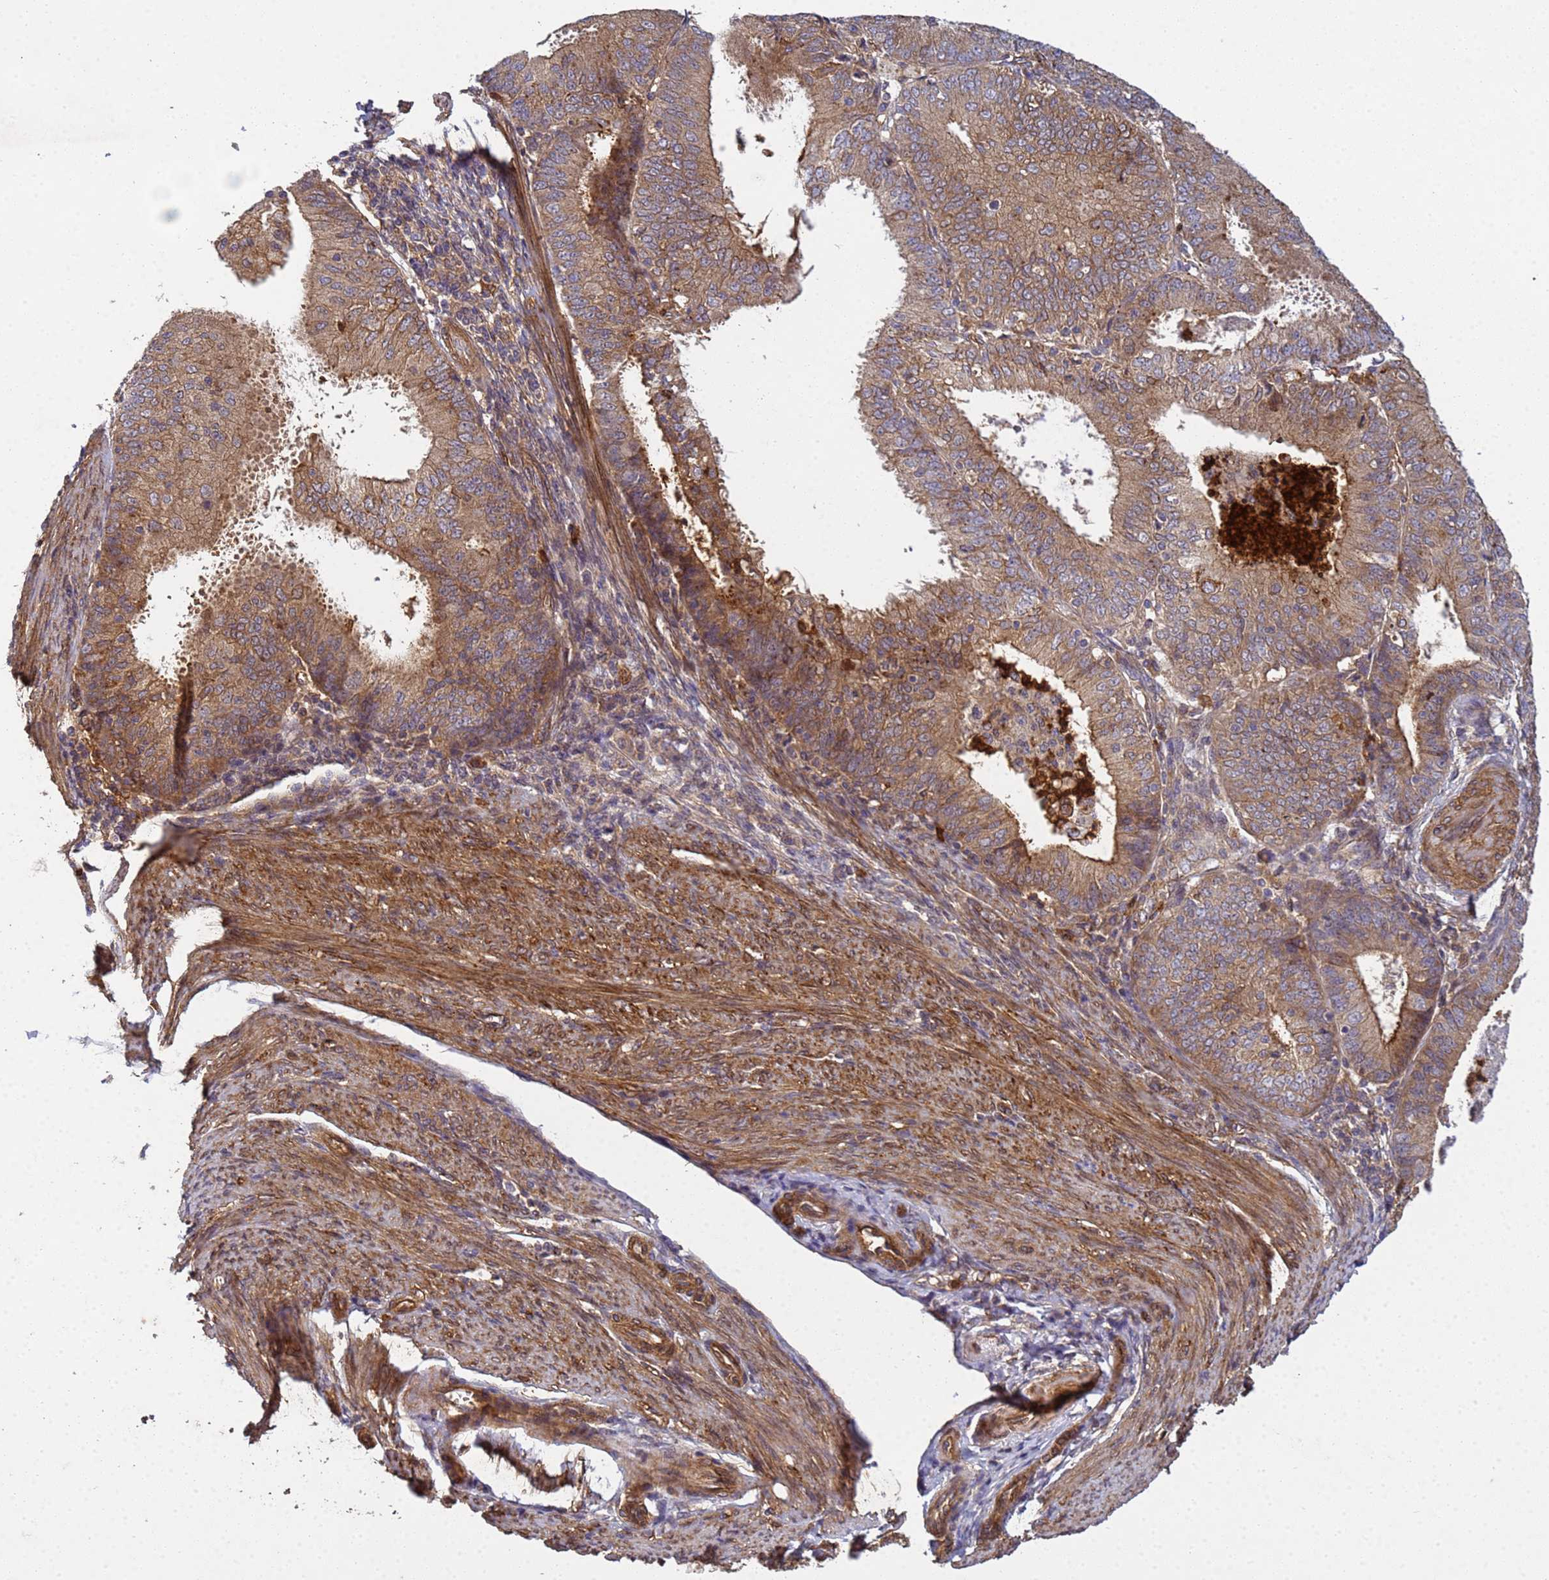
{"staining": {"intensity": "moderate", "quantity": ">75%", "location": "cytoplasmic/membranous"}, "tissue": "endometrial cancer", "cell_type": "Tumor cells", "image_type": "cancer", "snomed": [{"axis": "morphology", "description": "Adenocarcinoma, NOS"}, {"axis": "topography", "description": "Endometrium"}], "caption": "Immunohistochemistry (IHC) (DAB) staining of endometrial cancer exhibits moderate cytoplasmic/membranous protein expression in approximately >75% of tumor cells.", "gene": "C8orf34", "patient": {"sex": "female", "age": 57}}